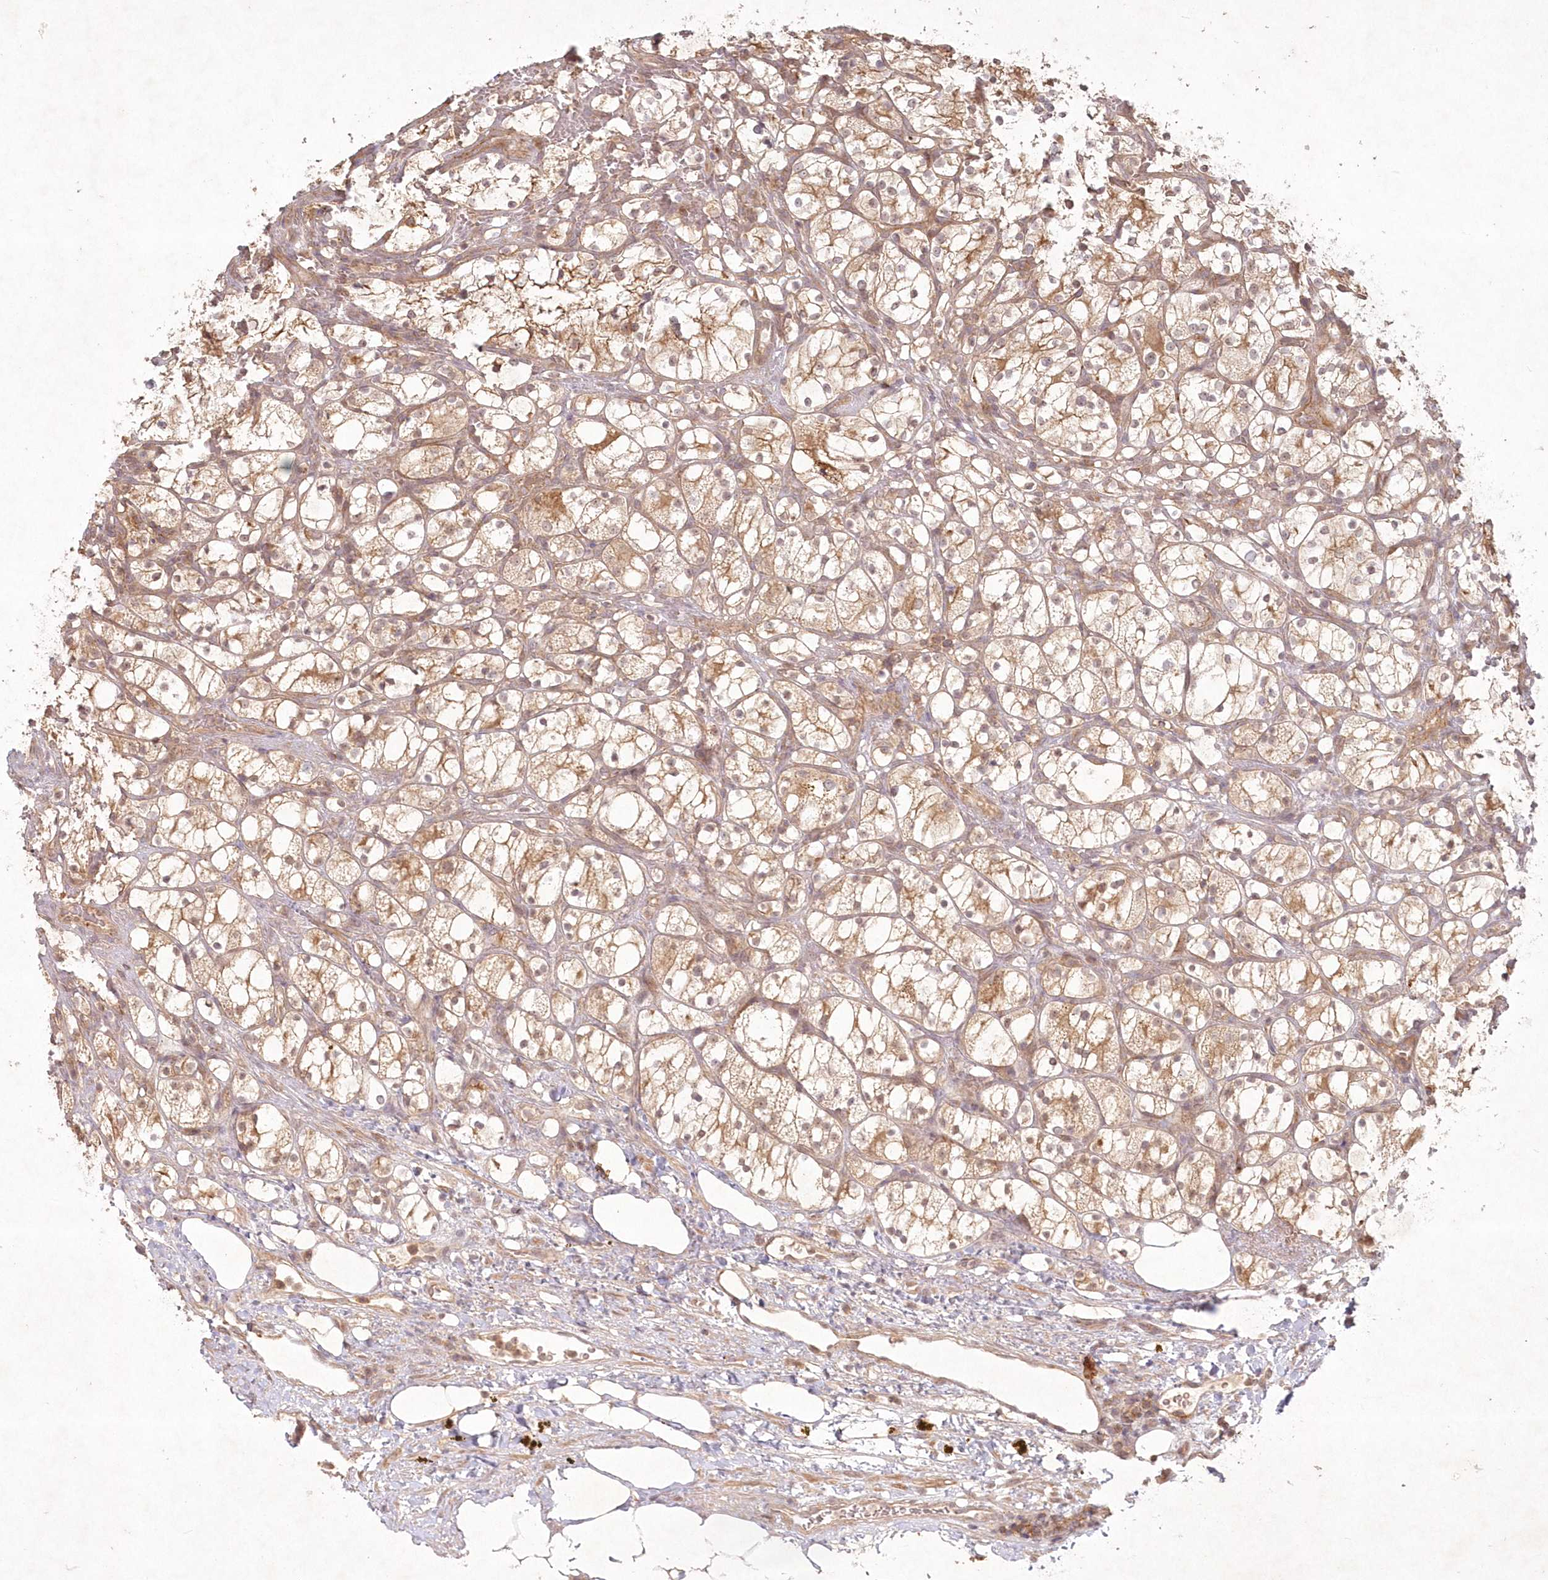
{"staining": {"intensity": "moderate", "quantity": ">75%", "location": "cytoplasmic/membranous"}, "tissue": "renal cancer", "cell_type": "Tumor cells", "image_type": "cancer", "snomed": [{"axis": "morphology", "description": "Adenocarcinoma, NOS"}, {"axis": "topography", "description": "Kidney"}], "caption": "The micrograph exhibits immunohistochemical staining of adenocarcinoma (renal). There is moderate cytoplasmic/membranous positivity is identified in approximately >75% of tumor cells. The staining was performed using DAB to visualize the protein expression in brown, while the nuclei were stained in blue with hematoxylin (Magnification: 20x).", "gene": "TOGARAM2", "patient": {"sex": "female", "age": 69}}